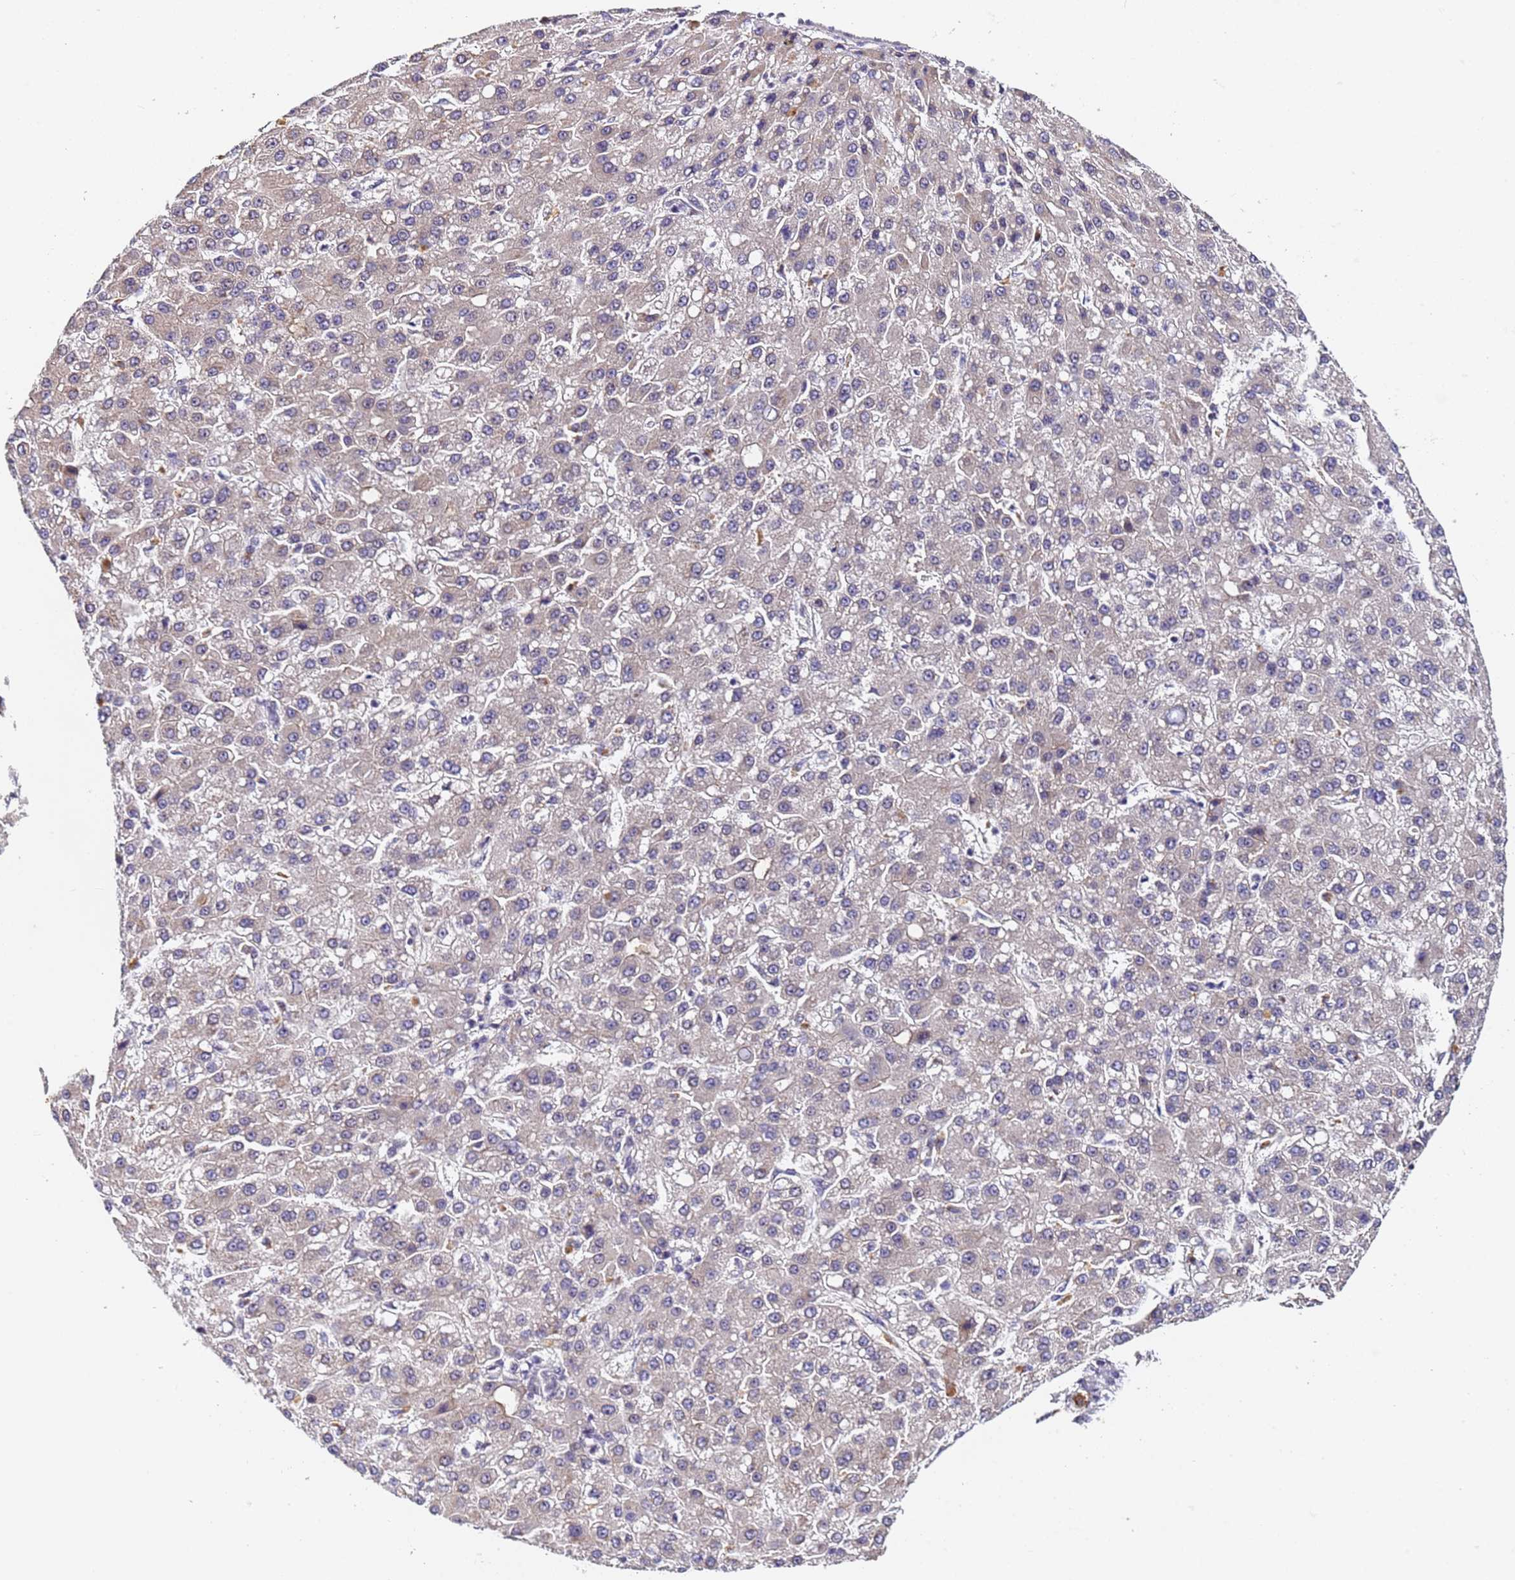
{"staining": {"intensity": "negative", "quantity": "none", "location": "none"}, "tissue": "liver cancer", "cell_type": "Tumor cells", "image_type": "cancer", "snomed": [{"axis": "morphology", "description": "Carcinoma, Hepatocellular, NOS"}, {"axis": "topography", "description": "Liver"}], "caption": "Human liver cancer stained for a protein using IHC exhibits no expression in tumor cells.", "gene": "FNBP4", "patient": {"sex": "male", "age": 67}}